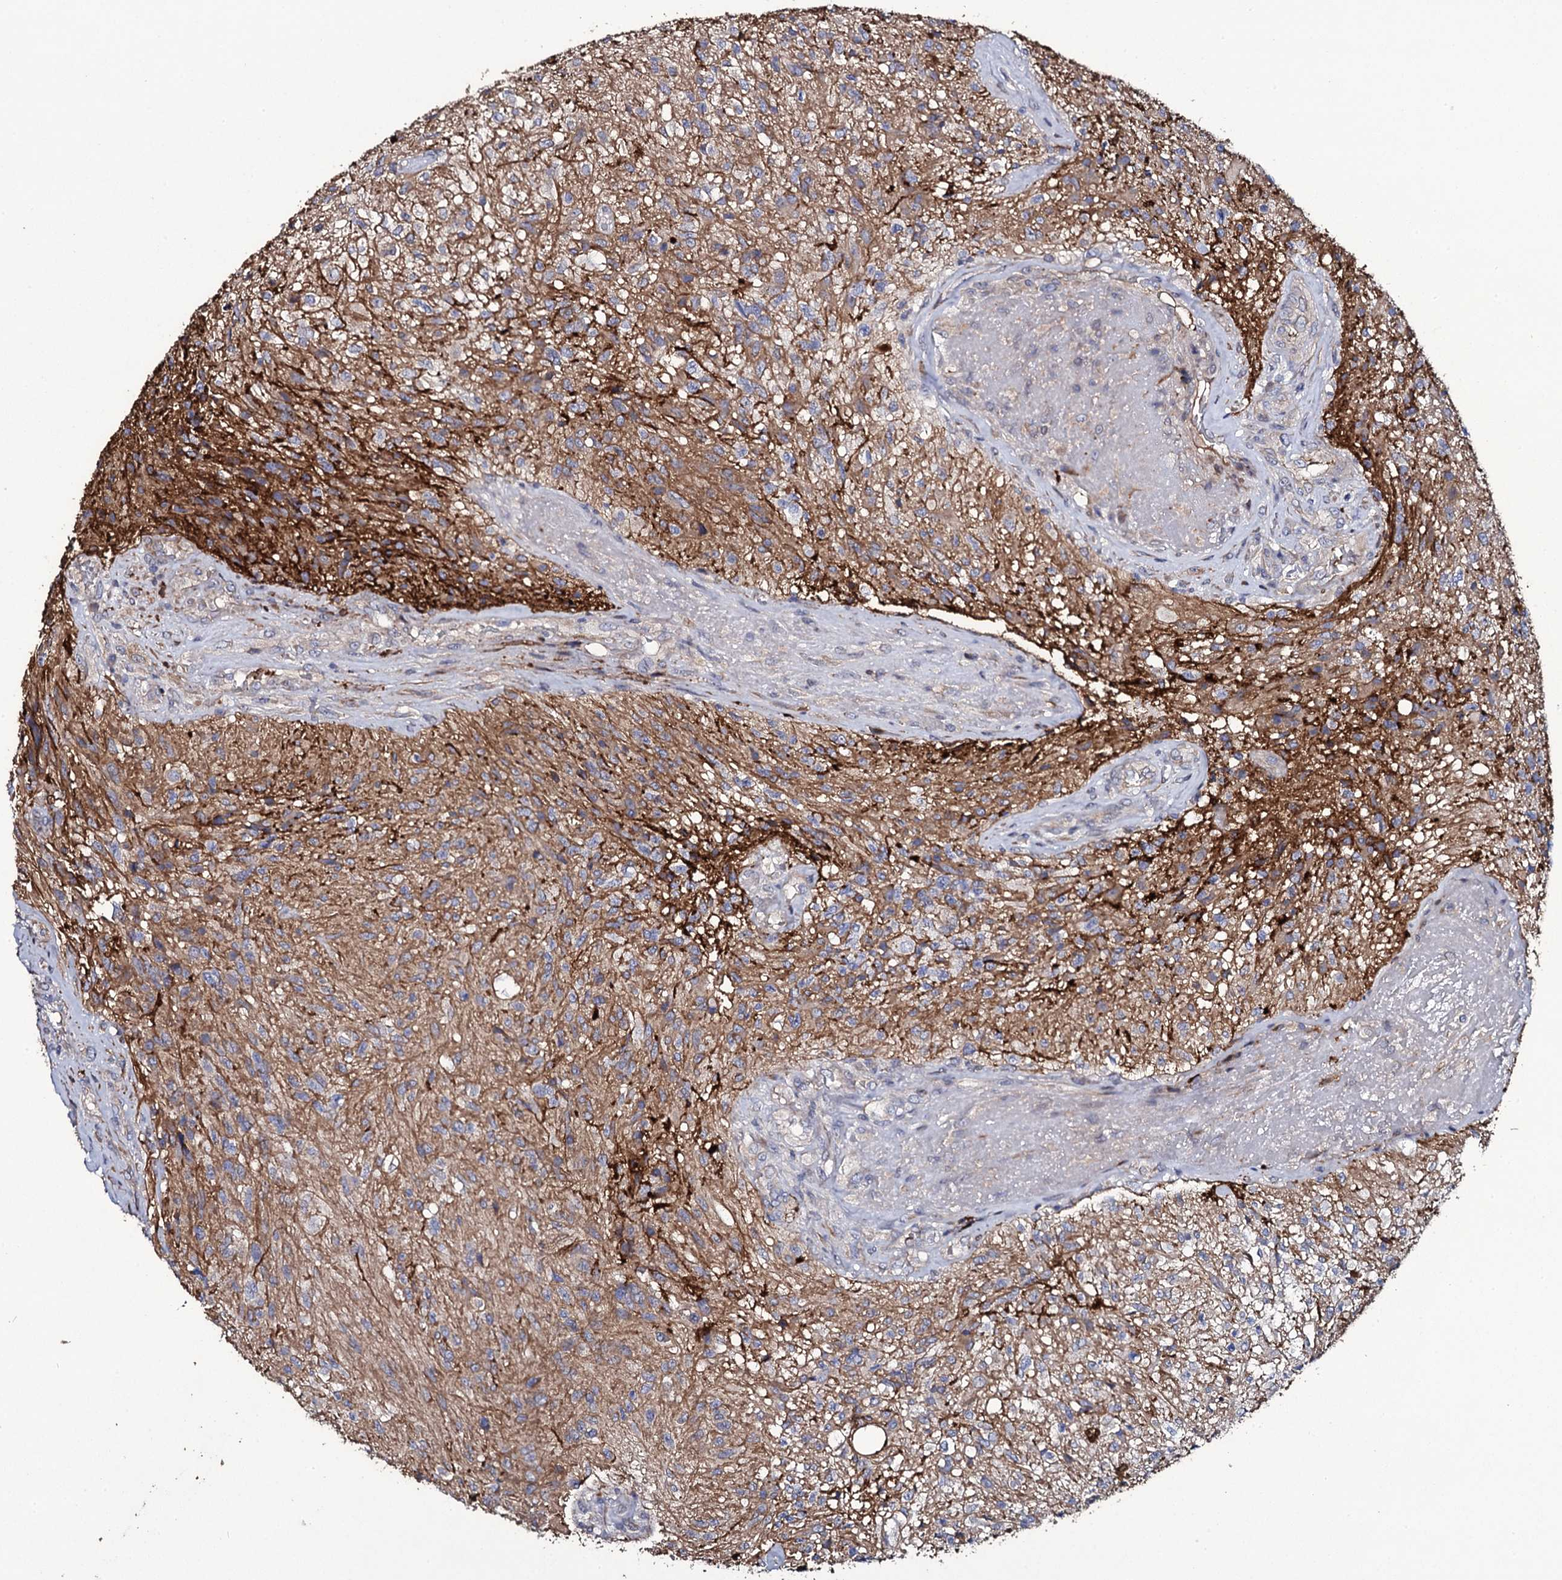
{"staining": {"intensity": "weak", "quantity": "25%-75%", "location": "cytoplasmic/membranous"}, "tissue": "glioma", "cell_type": "Tumor cells", "image_type": "cancer", "snomed": [{"axis": "morphology", "description": "Glioma, malignant, High grade"}, {"axis": "topography", "description": "Brain"}], "caption": "High-power microscopy captured an IHC histopathology image of malignant high-grade glioma, revealing weak cytoplasmic/membranous positivity in about 25%-75% of tumor cells.", "gene": "TTC23", "patient": {"sex": "male", "age": 56}}